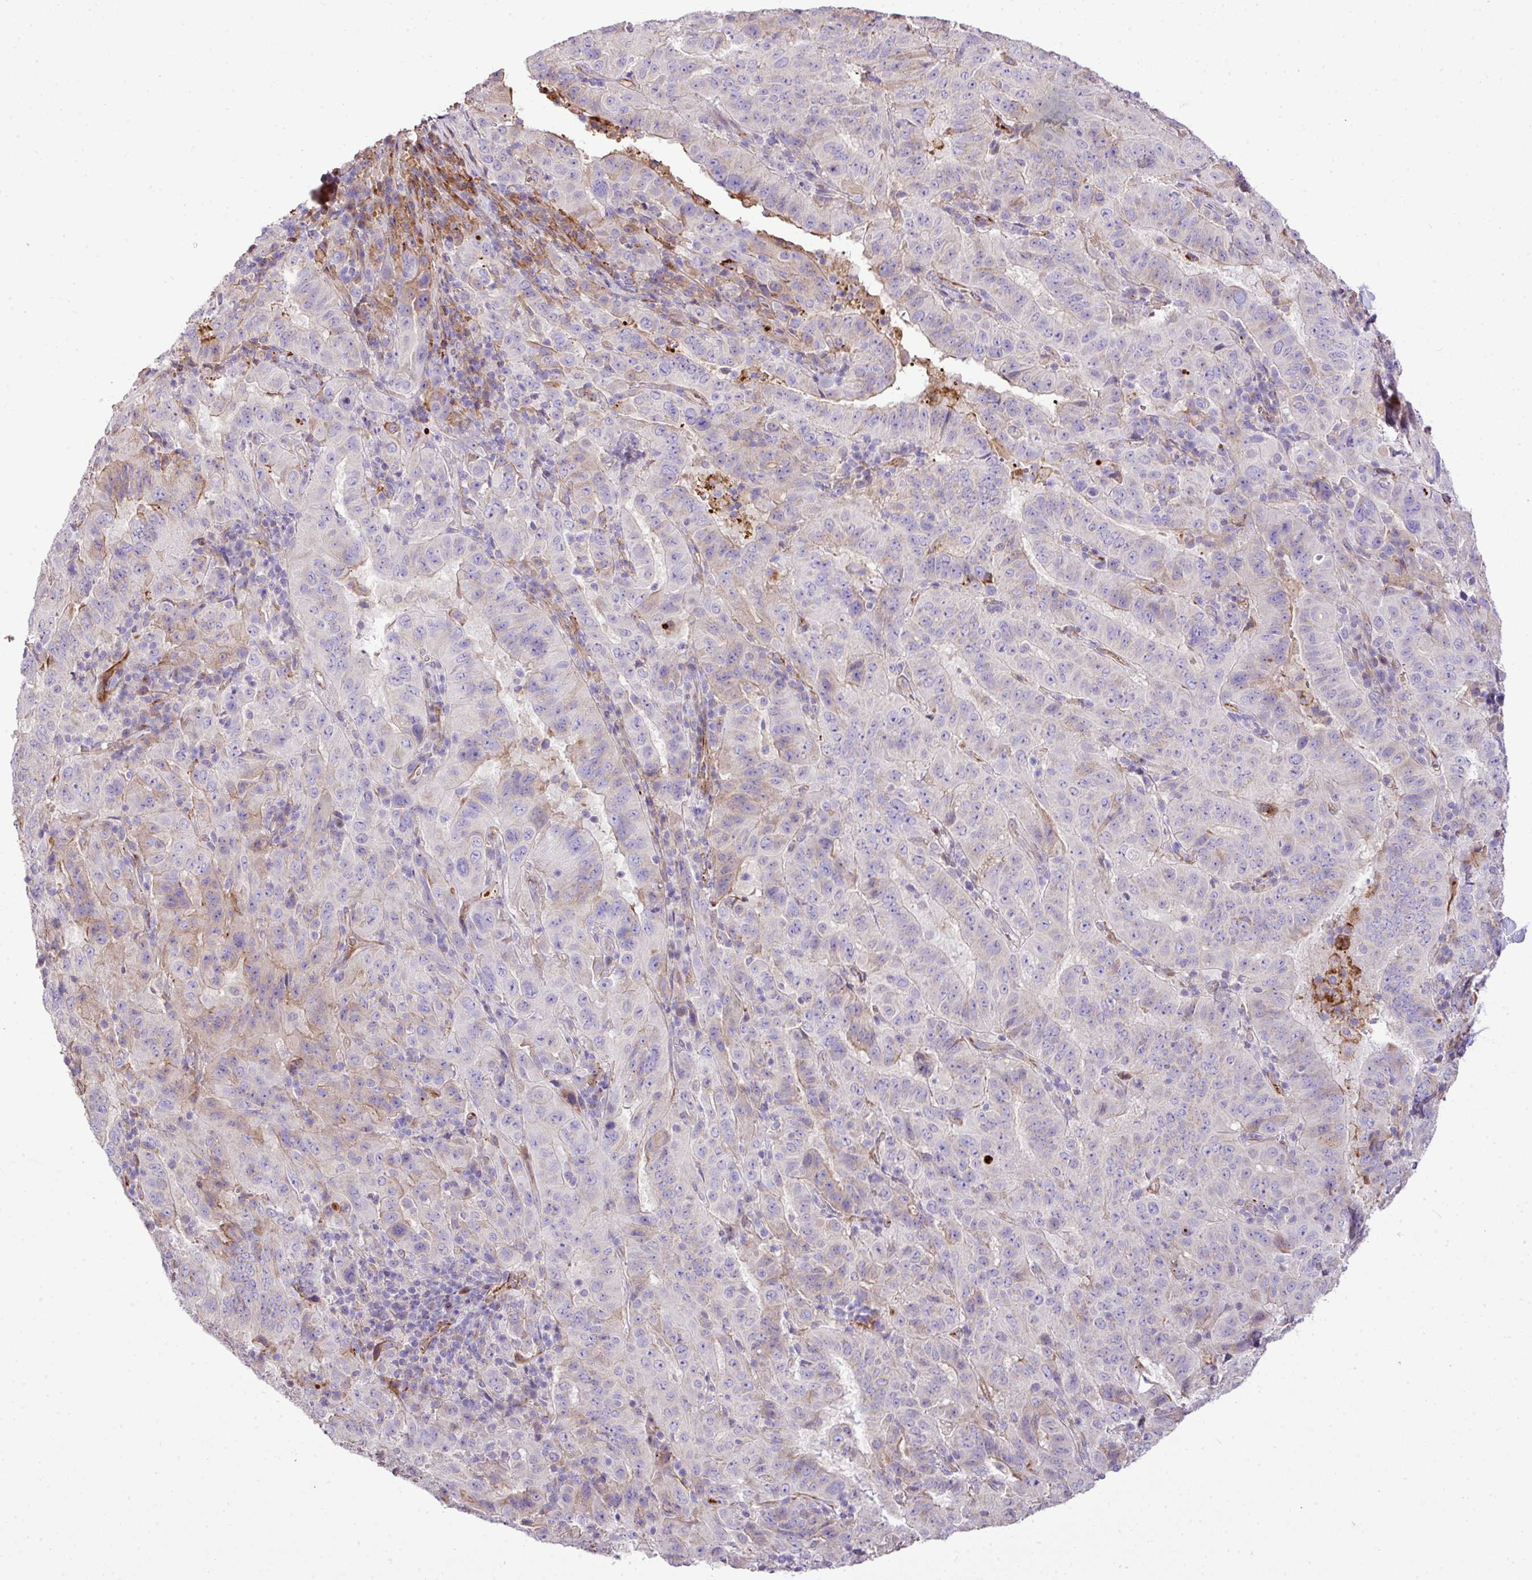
{"staining": {"intensity": "moderate", "quantity": "<25%", "location": "cytoplasmic/membranous"}, "tissue": "pancreatic cancer", "cell_type": "Tumor cells", "image_type": "cancer", "snomed": [{"axis": "morphology", "description": "Adenocarcinoma, NOS"}, {"axis": "topography", "description": "Pancreas"}], "caption": "Pancreatic cancer stained for a protein demonstrates moderate cytoplasmic/membranous positivity in tumor cells.", "gene": "CTXN2", "patient": {"sex": "male", "age": 63}}